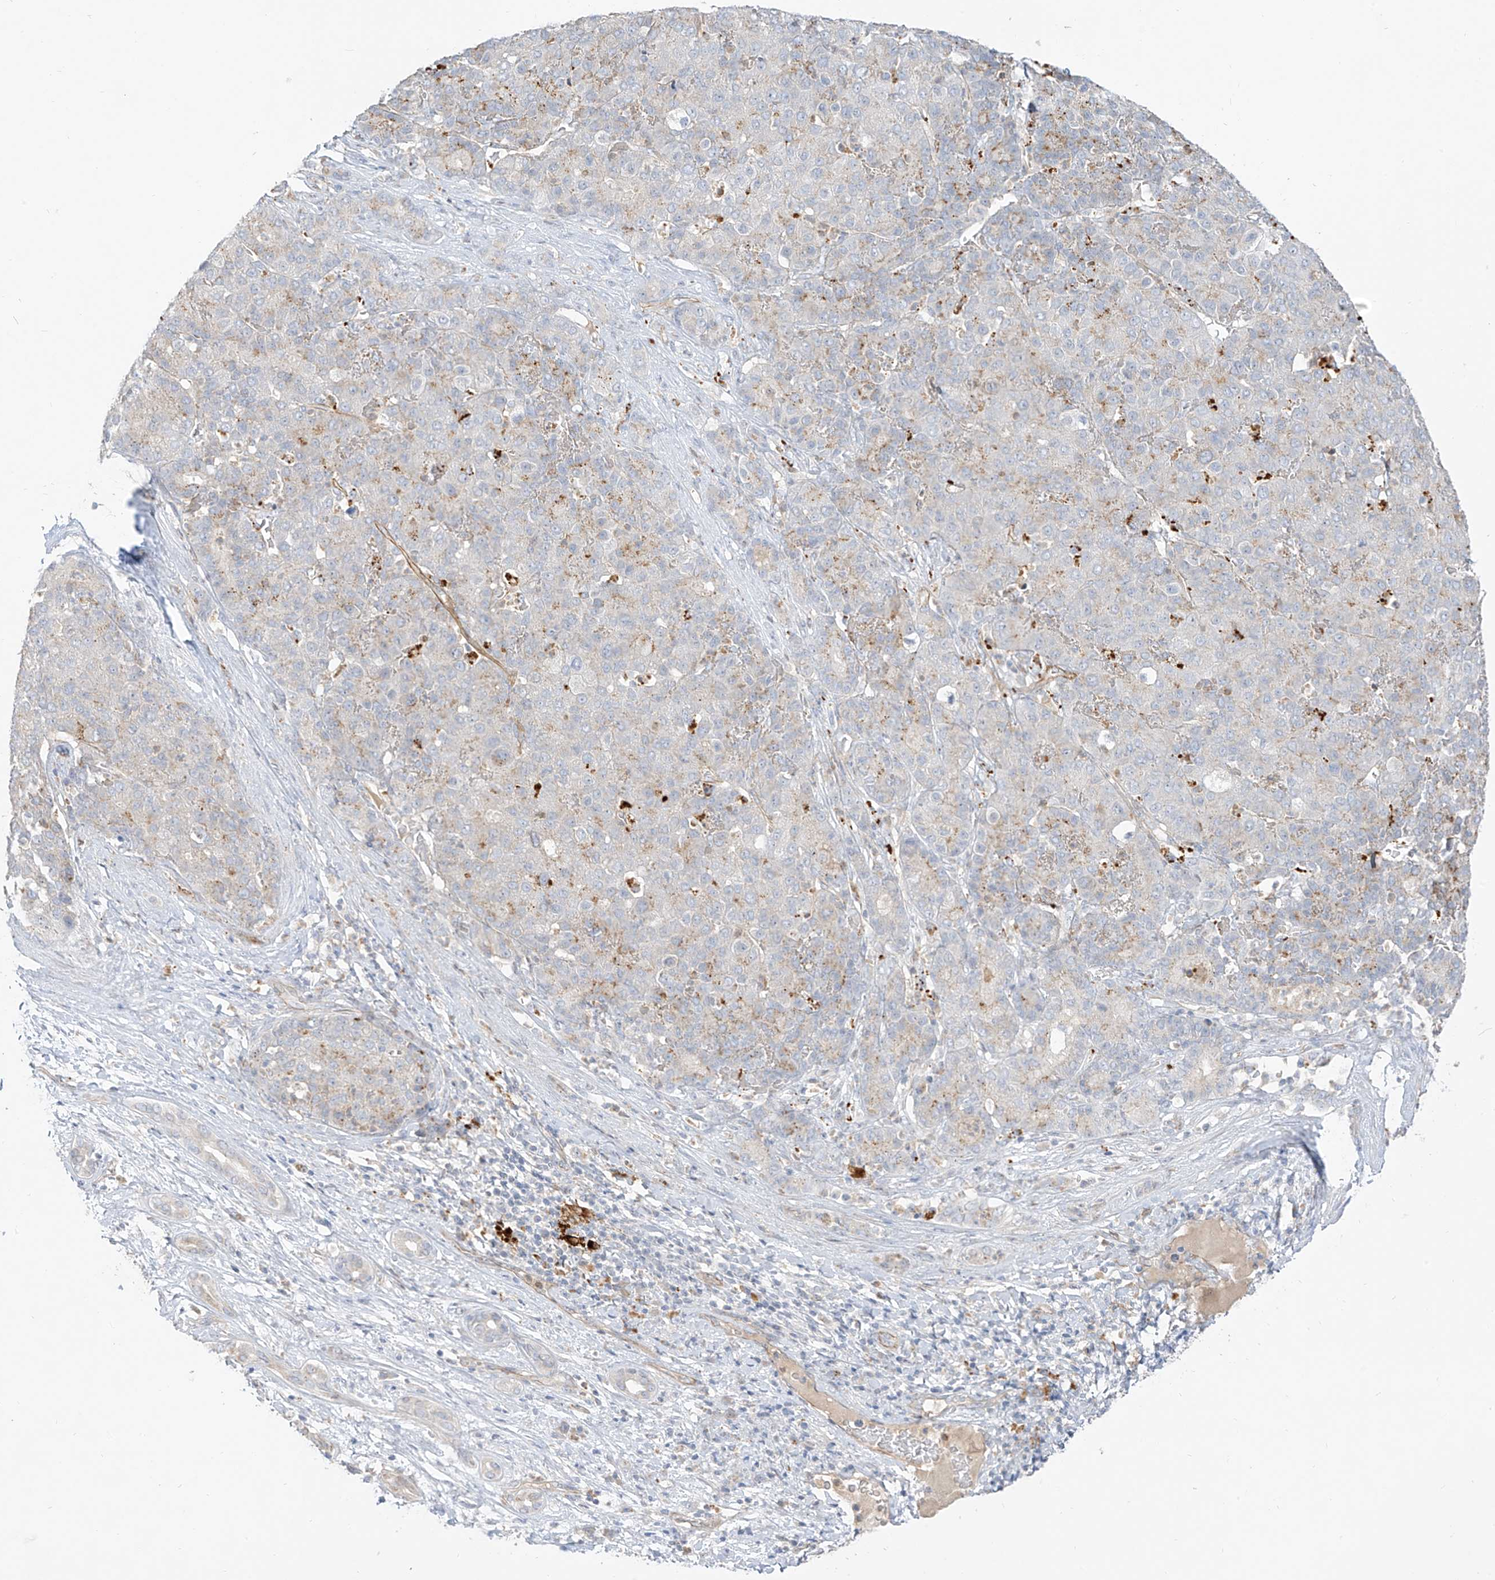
{"staining": {"intensity": "negative", "quantity": "none", "location": "none"}, "tissue": "liver cancer", "cell_type": "Tumor cells", "image_type": "cancer", "snomed": [{"axis": "morphology", "description": "Carcinoma, Hepatocellular, NOS"}, {"axis": "topography", "description": "Liver"}], "caption": "Tumor cells are negative for protein expression in human liver cancer.", "gene": "C2orf42", "patient": {"sex": "male", "age": 65}}